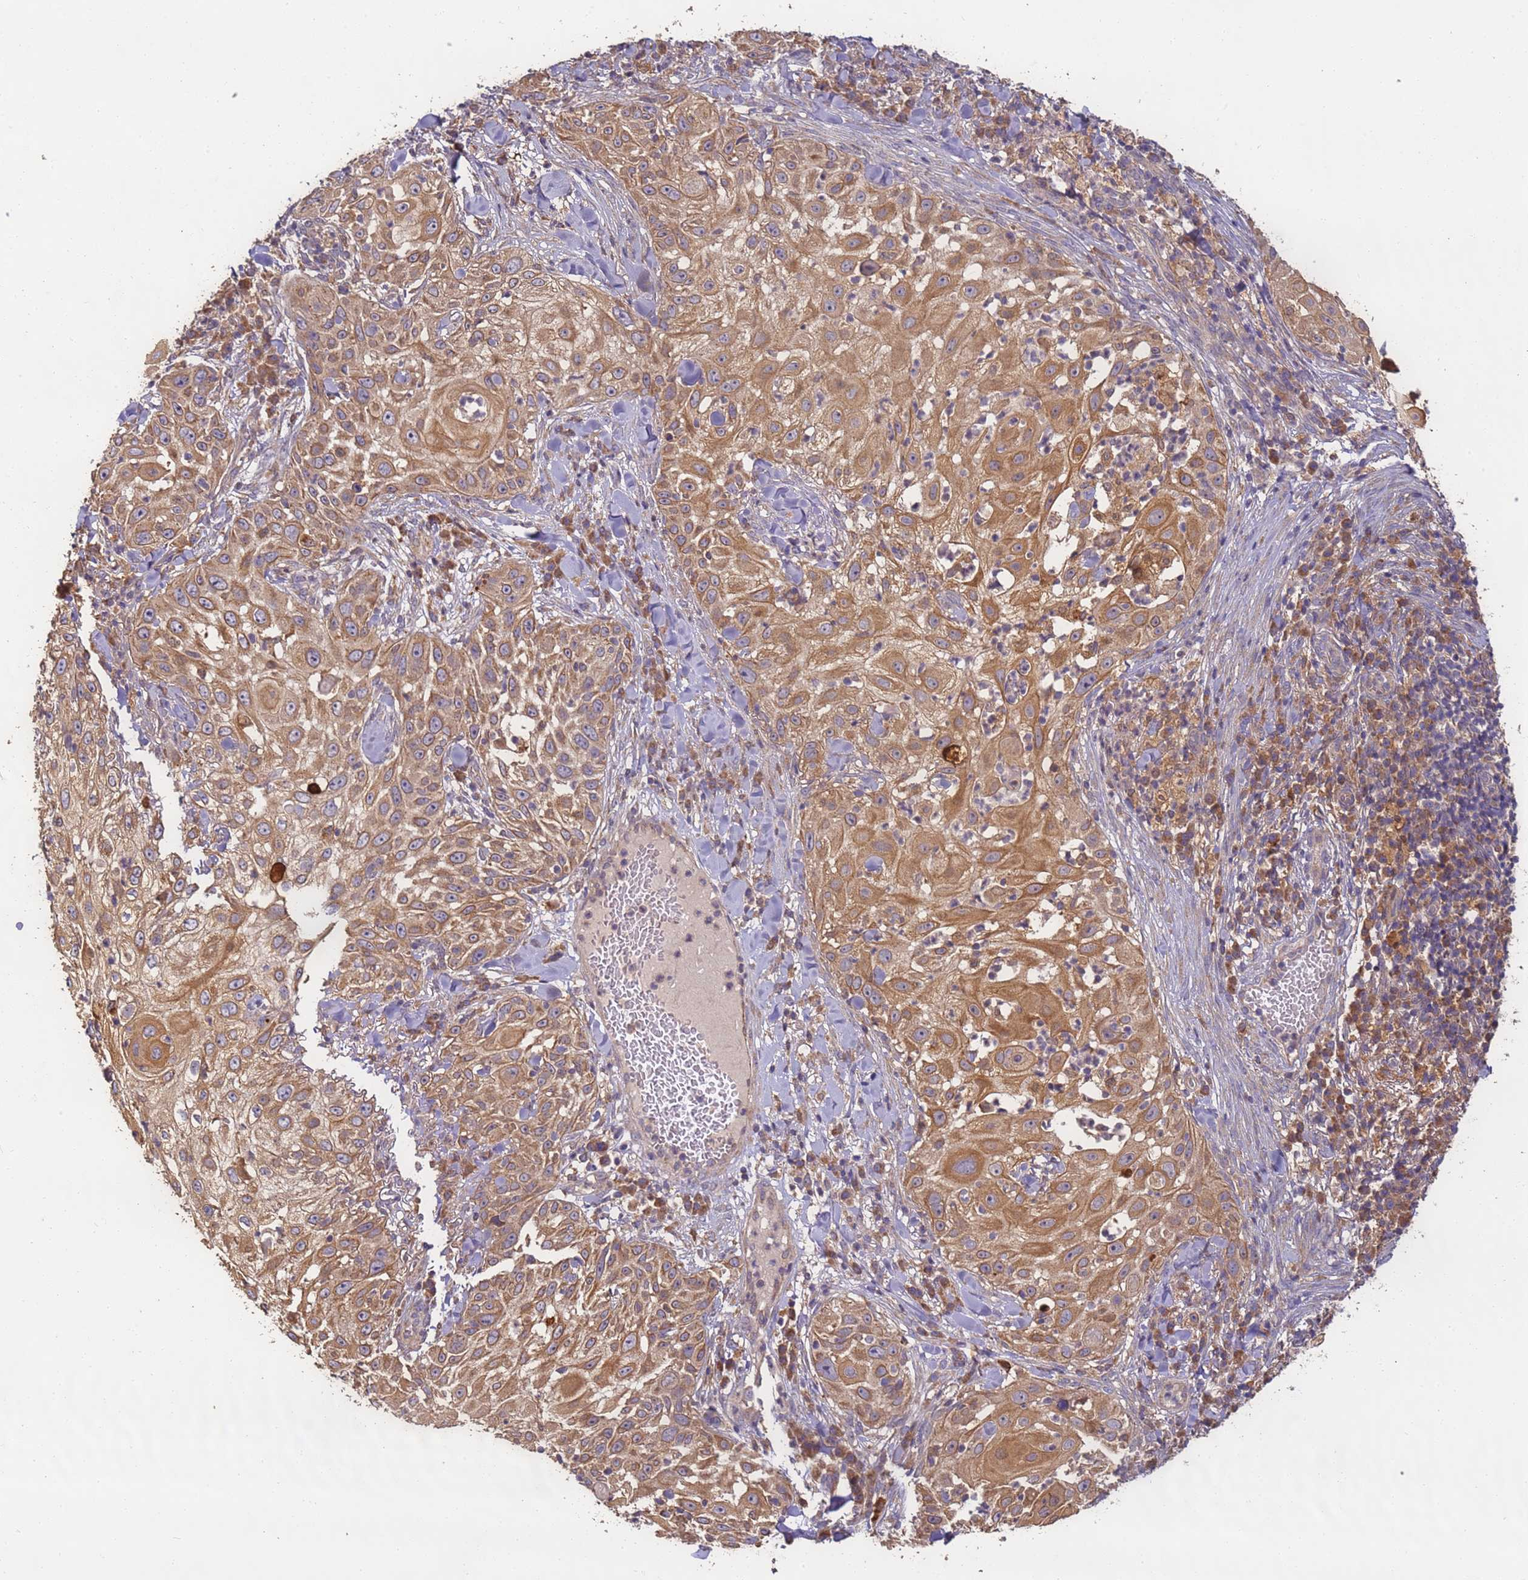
{"staining": {"intensity": "moderate", "quantity": ">75%", "location": "cytoplasmic/membranous"}, "tissue": "skin cancer", "cell_type": "Tumor cells", "image_type": "cancer", "snomed": [{"axis": "morphology", "description": "Squamous cell carcinoma, NOS"}, {"axis": "topography", "description": "Skin"}], "caption": "Protein analysis of skin squamous cell carcinoma tissue exhibits moderate cytoplasmic/membranous staining in approximately >75% of tumor cells. The staining is performed using DAB (3,3'-diaminobenzidine) brown chromogen to label protein expression. The nuclei are counter-stained blue using hematoxylin.", "gene": "TIGAR", "patient": {"sex": "female", "age": 44}}